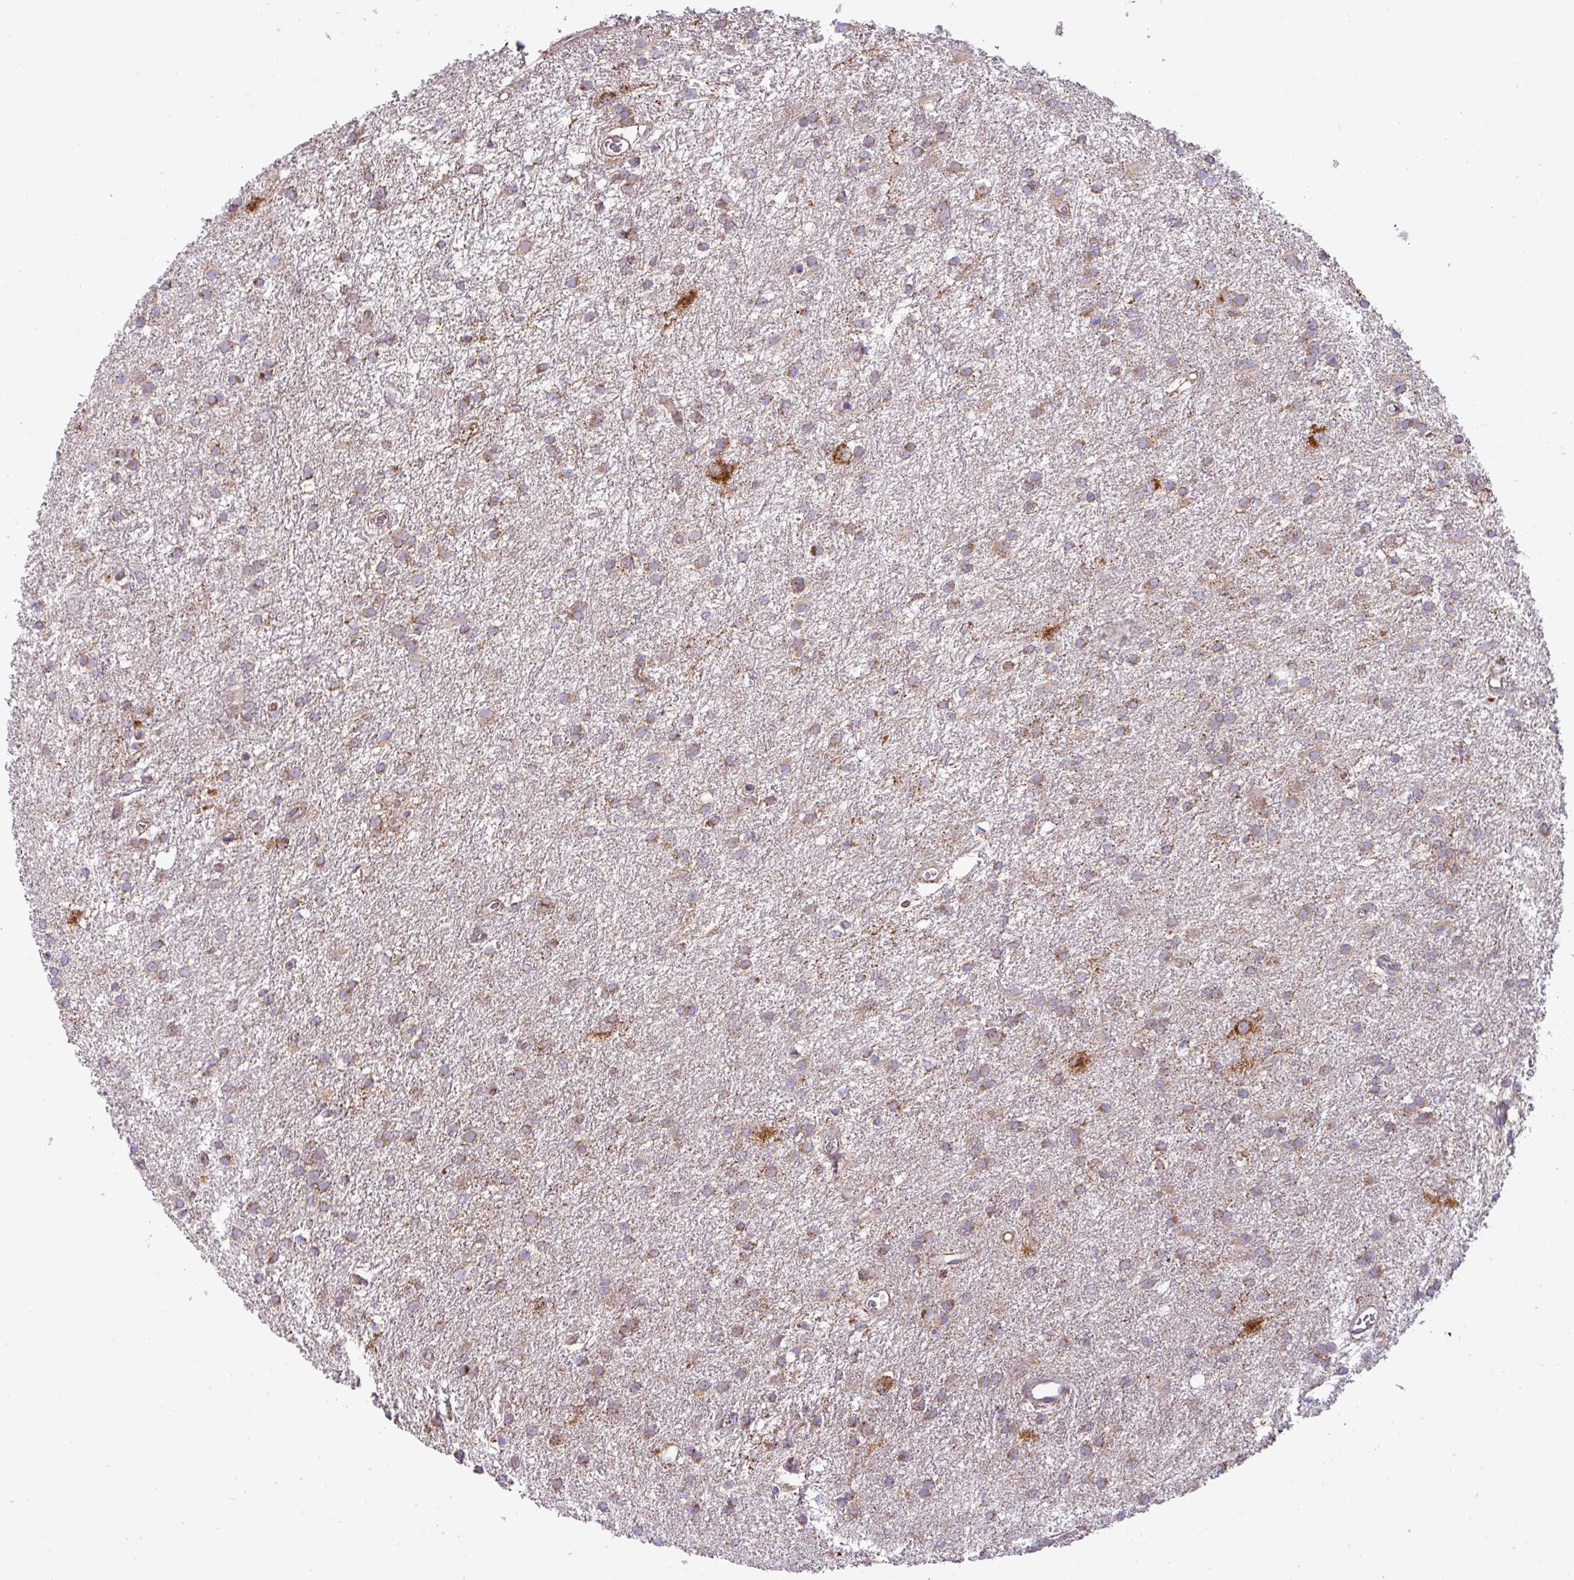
{"staining": {"intensity": "moderate", "quantity": ">75%", "location": "cytoplasmic/membranous"}, "tissue": "glioma", "cell_type": "Tumor cells", "image_type": "cancer", "snomed": [{"axis": "morphology", "description": "Glioma, malignant, High grade"}, {"axis": "topography", "description": "Brain"}], "caption": "Protein staining shows moderate cytoplasmic/membranous expression in approximately >75% of tumor cells in malignant high-grade glioma.", "gene": "ZNF211", "patient": {"sex": "female", "age": 50}}